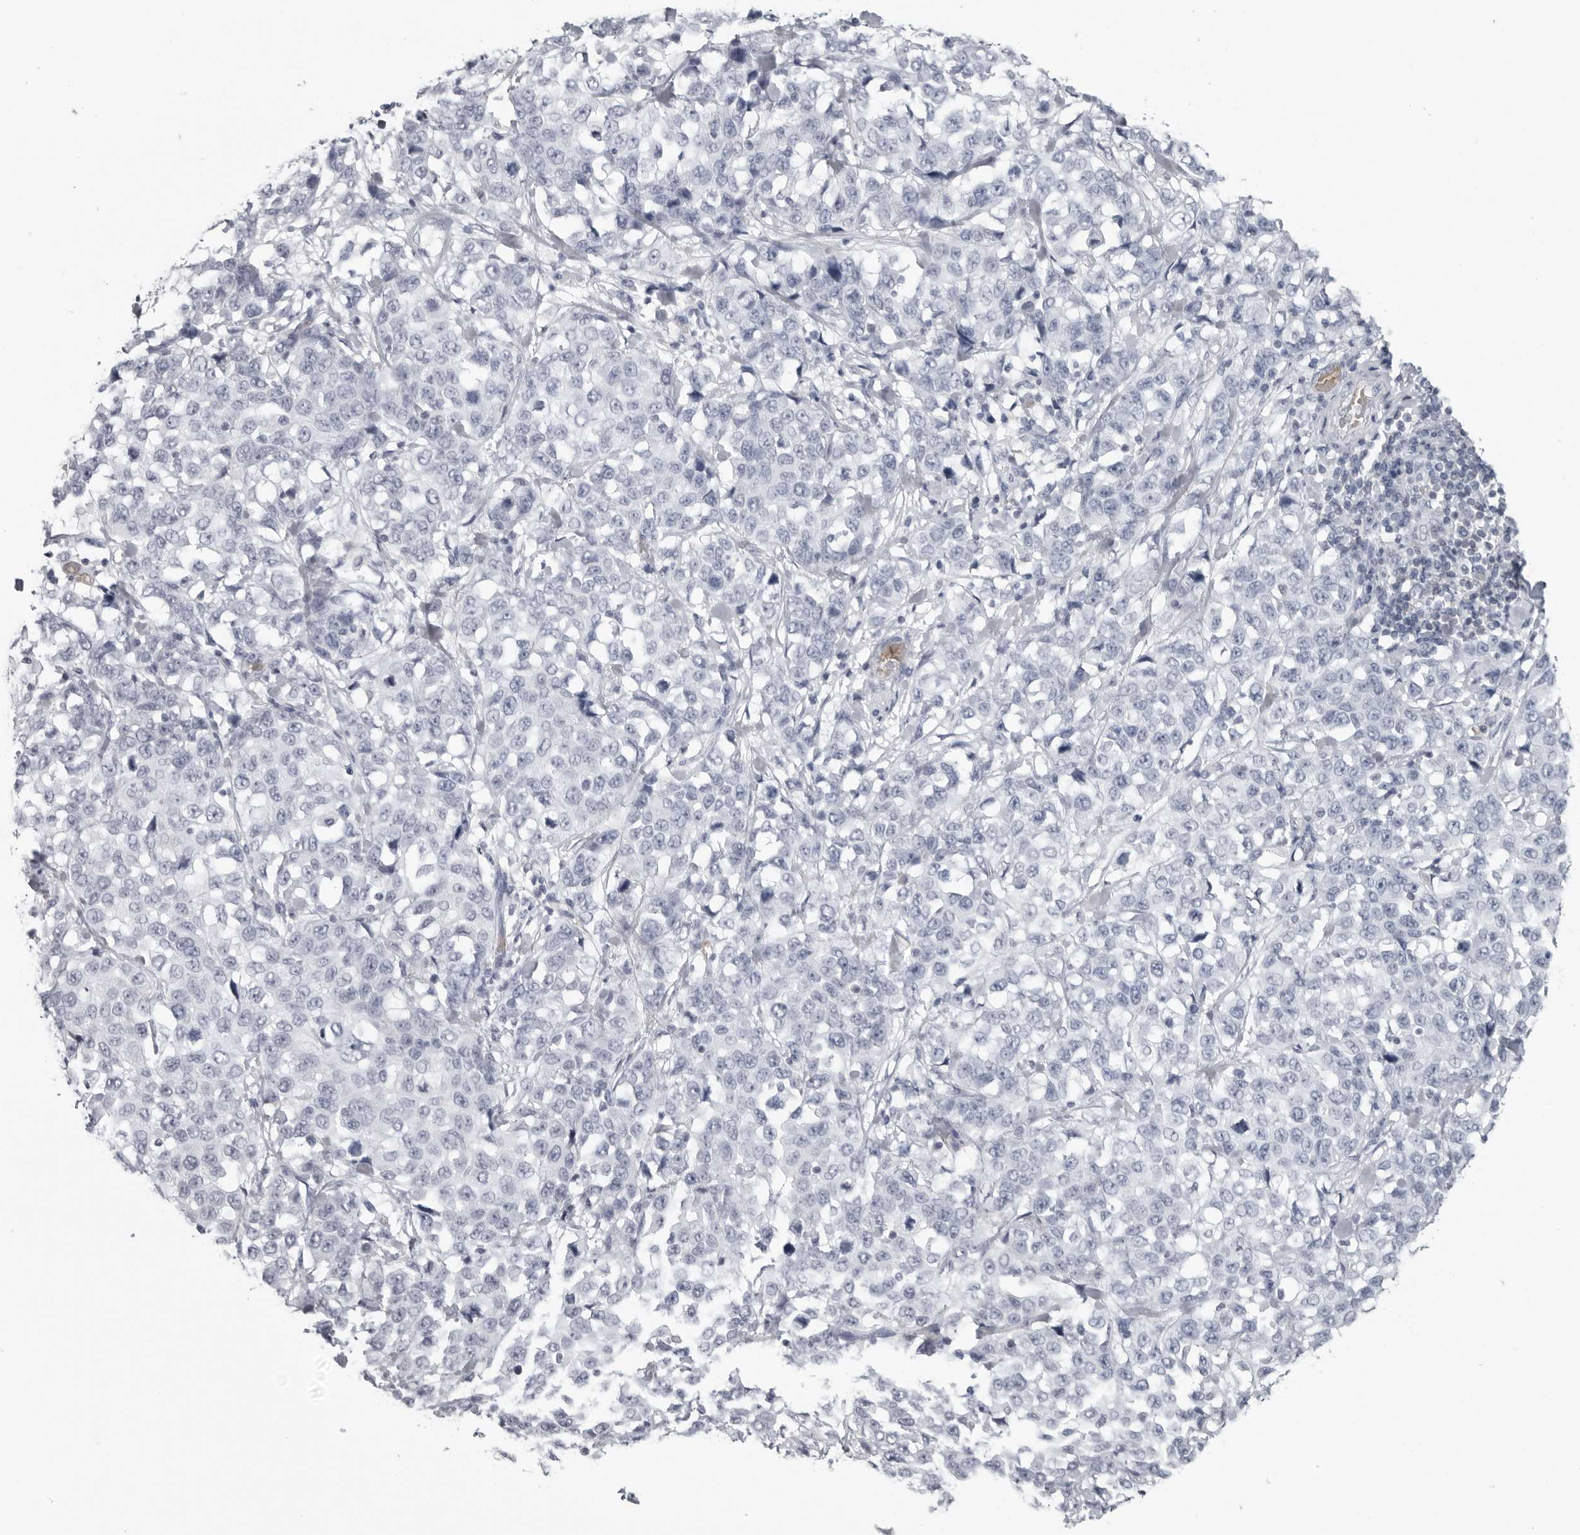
{"staining": {"intensity": "negative", "quantity": "none", "location": "none"}, "tissue": "stomach cancer", "cell_type": "Tumor cells", "image_type": "cancer", "snomed": [{"axis": "morphology", "description": "Normal tissue, NOS"}, {"axis": "morphology", "description": "Adenocarcinoma, NOS"}, {"axis": "topography", "description": "Stomach"}], "caption": "This histopathology image is of adenocarcinoma (stomach) stained with IHC to label a protein in brown with the nuclei are counter-stained blue. There is no positivity in tumor cells. (Brightfield microscopy of DAB IHC at high magnification).", "gene": "EPB41", "patient": {"sex": "male", "age": 48}}